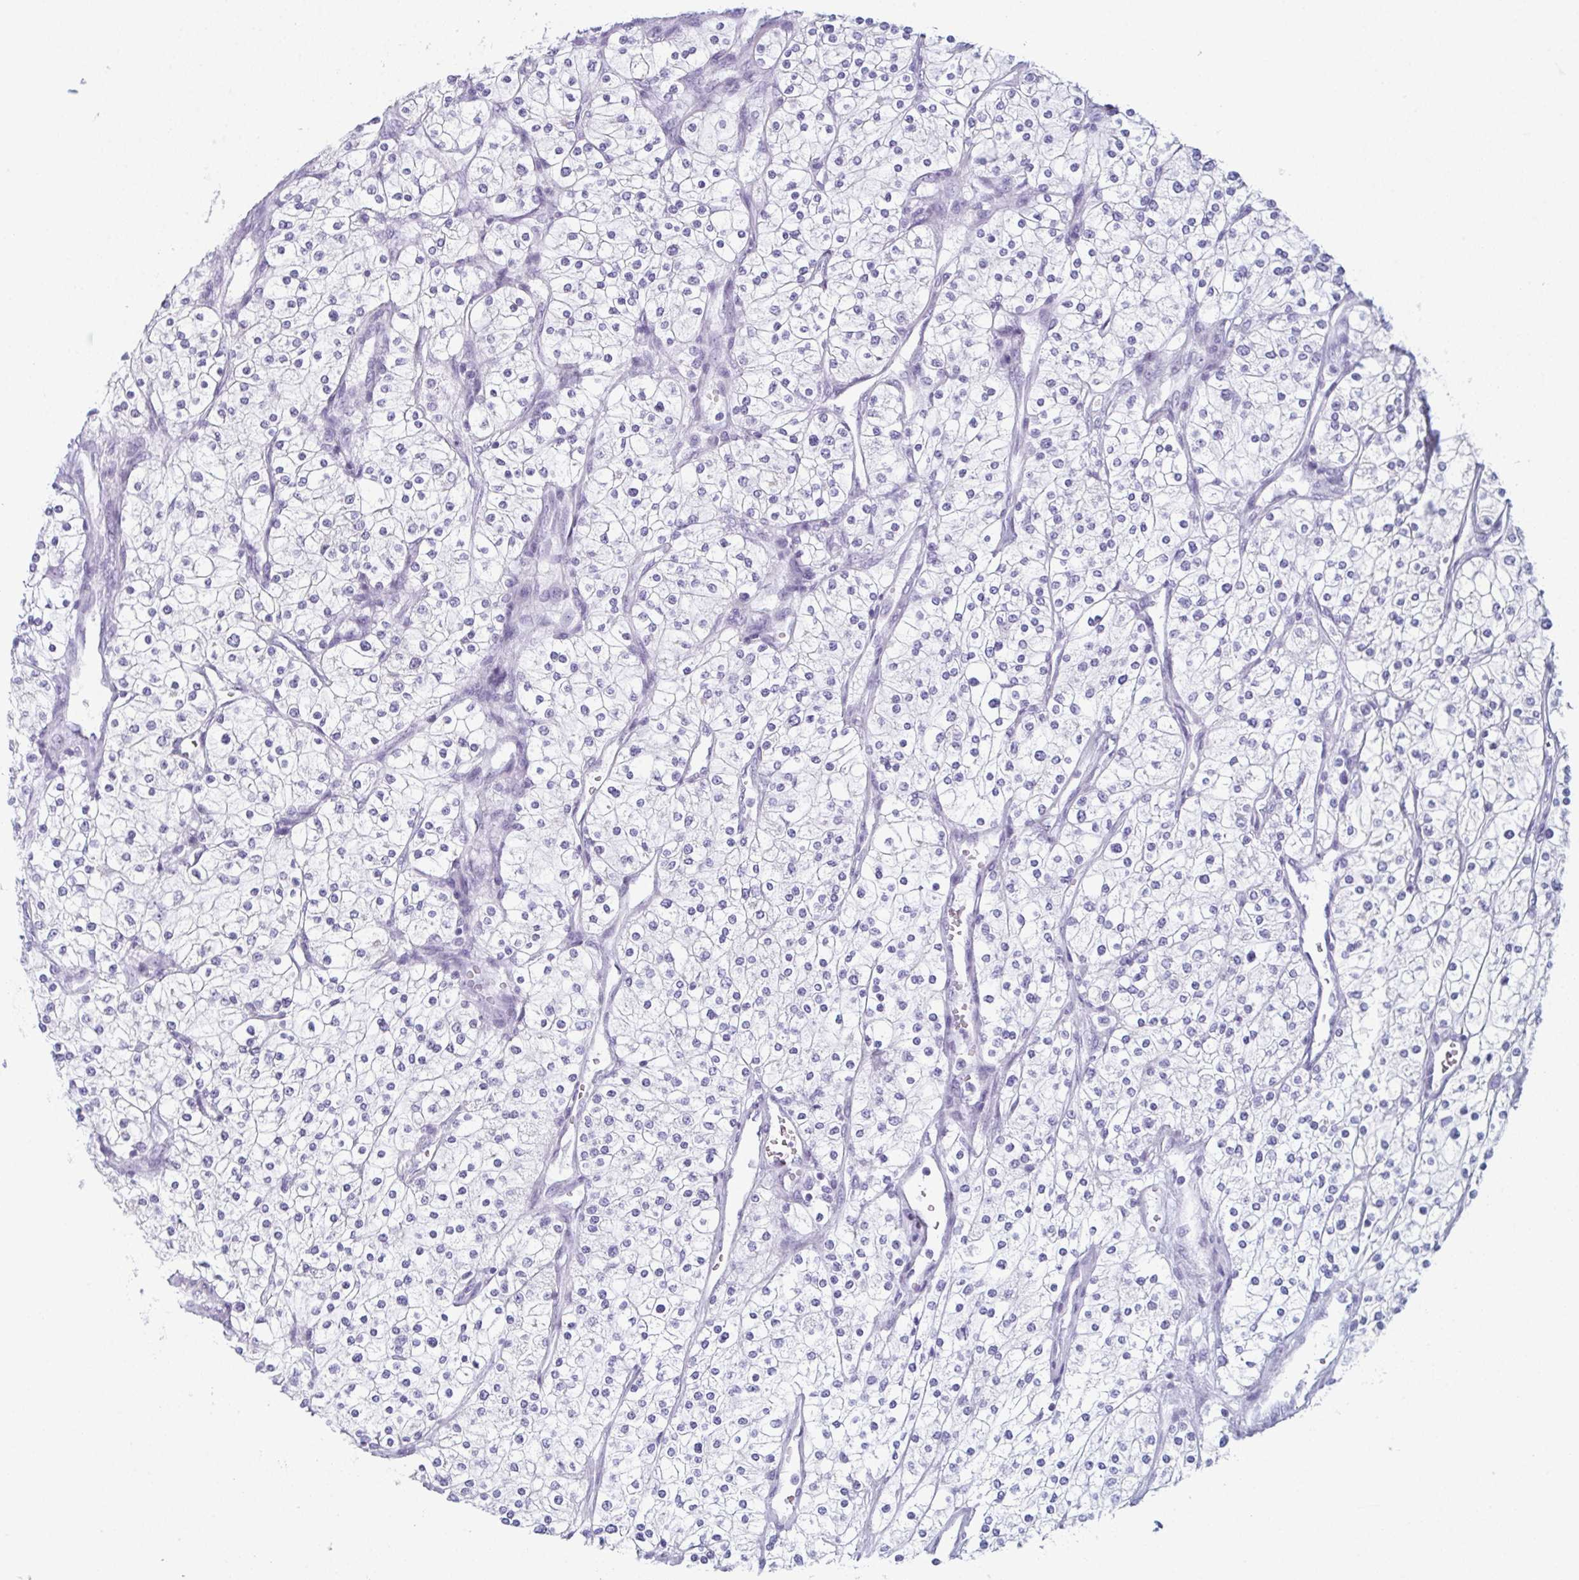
{"staining": {"intensity": "negative", "quantity": "none", "location": "none"}, "tissue": "renal cancer", "cell_type": "Tumor cells", "image_type": "cancer", "snomed": [{"axis": "morphology", "description": "Adenocarcinoma, NOS"}, {"axis": "topography", "description": "Kidney"}], "caption": "There is no significant staining in tumor cells of adenocarcinoma (renal). (Brightfield microscopy of DAB (3,3'-diaminobenzidine) IHC at high magnification).", "gene": "ENKUR", "patient": {"sex": "male", "age": 80}}